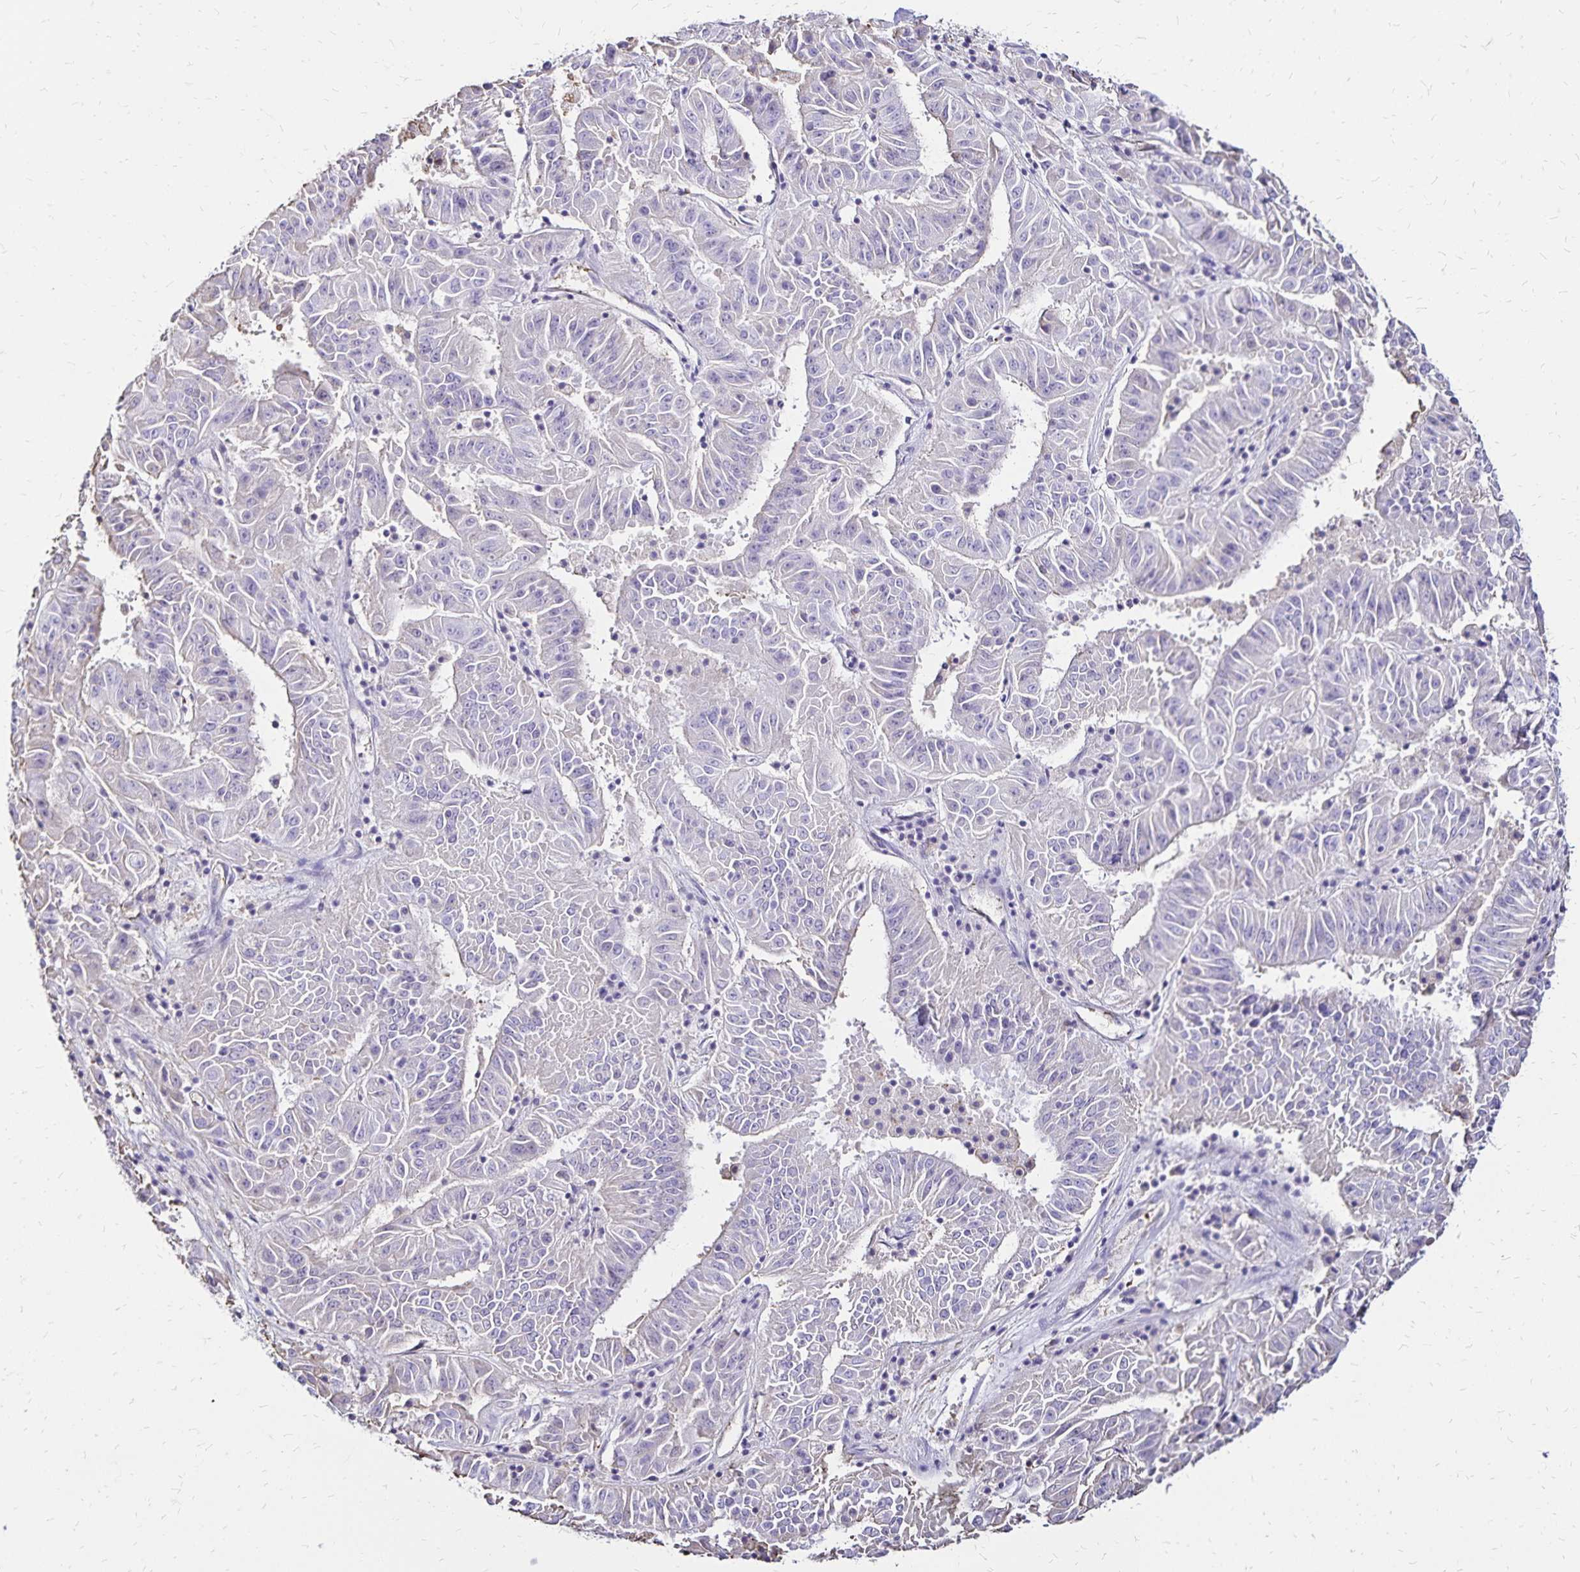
{"staining": {"intensity": "negative", "quantity": "none", "location": "none"}, "tissue": "pancreatic cancer", "cell_type": "Tumor cells", "image_type": "cancer", "snomed": [{"axis": "morphology", "description": "Adenocarcinoma, NOS"}, {"axis": "topography", "description": "Pancreas"}], "caption": "DAB immunohistochemical staining of human pancreatic adenocarcinoma reveals no significant staining in tumor cells.", "gene": "KISS1", "patient": {"sex": "male", "age": 63}}